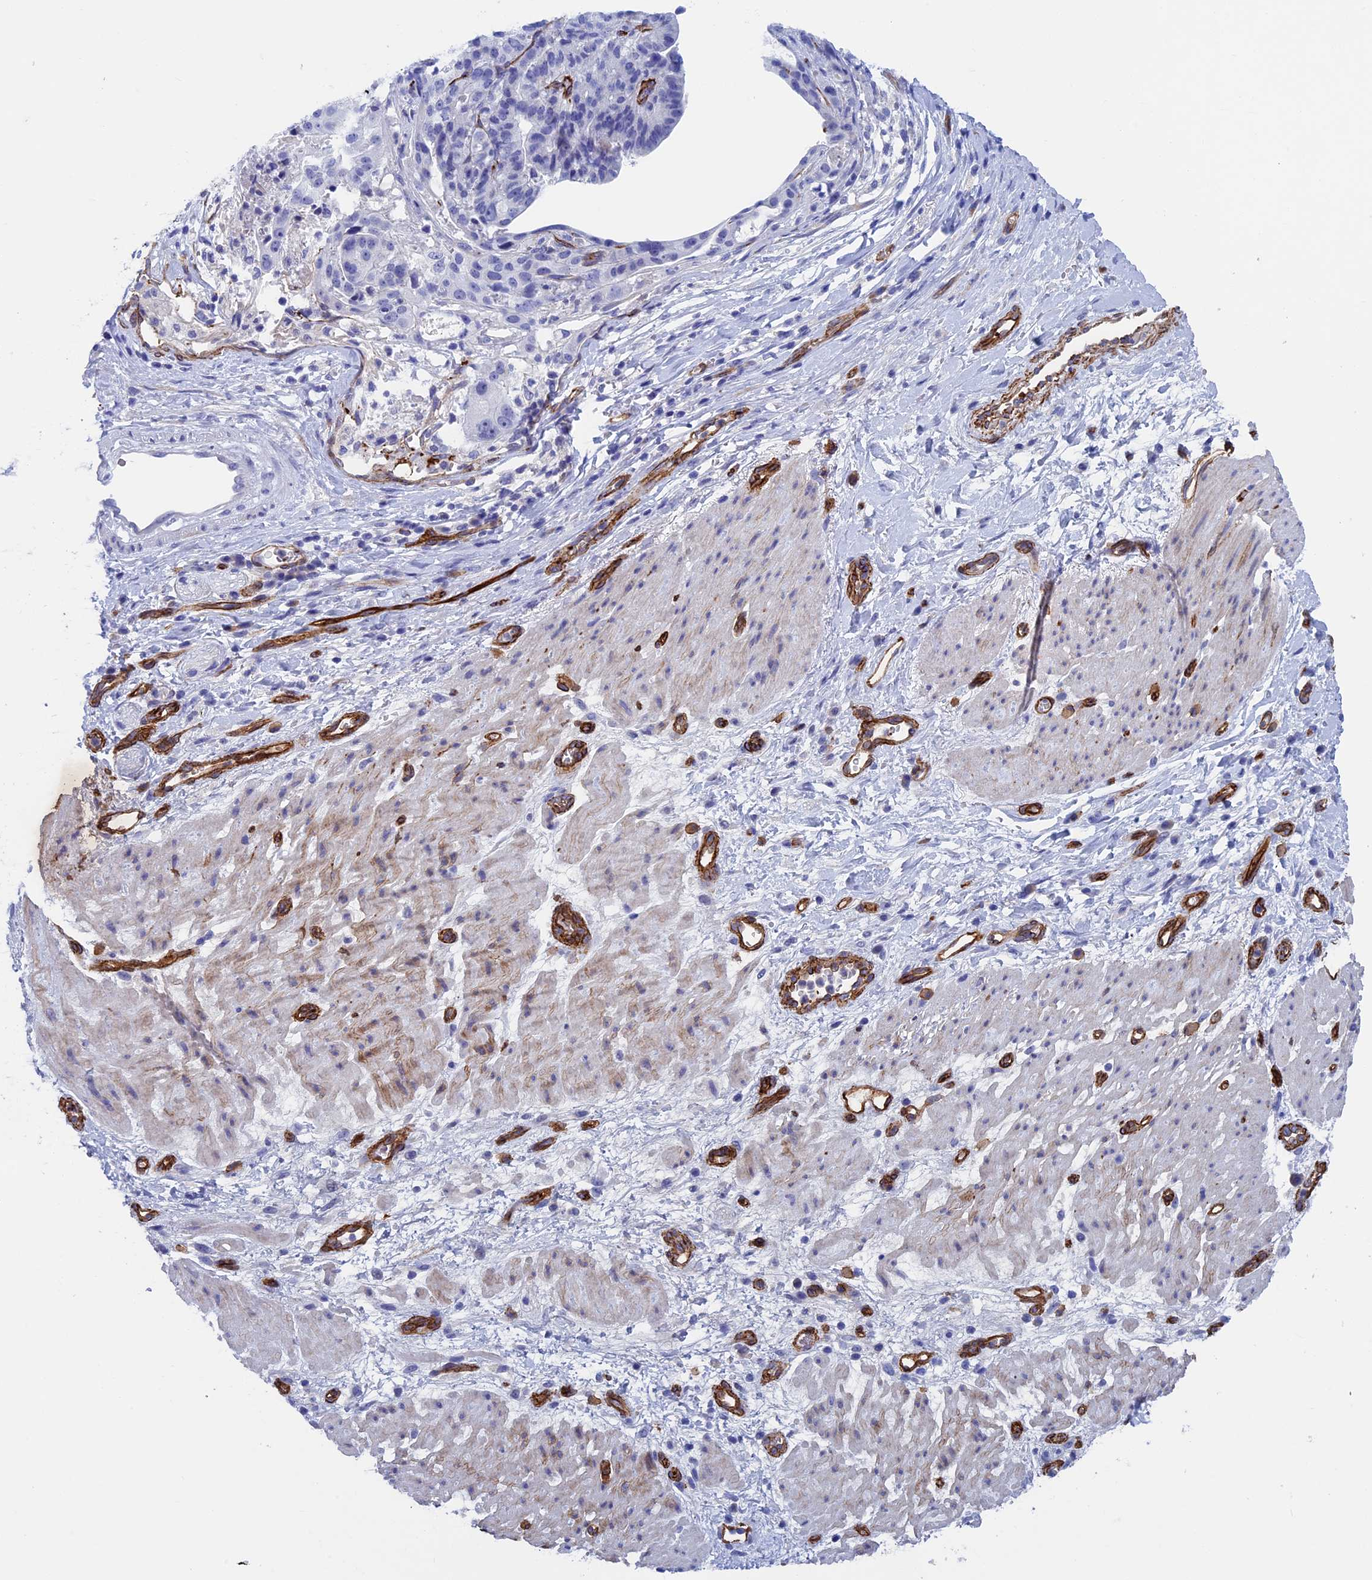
{"staining": {"intensity": "negative", "quantity": "none", "location": "none"}, "tissue": "stomach cancer", "cell_type": "Tumor cells", "image_type": "cancer", "snomed": [{"axis": "morphology", "description": "Adenocarcinoma, NOS"}, {"axis": "topography", "description": "Stomach"}], "caption": "This is an immunohistochemistry photomicrograph of human stomach cancer (adenocarcinoma). There is no positivity in tumor cells.", "gene": "INSYN1", "patient": {"sex": "male", "age": 48}}